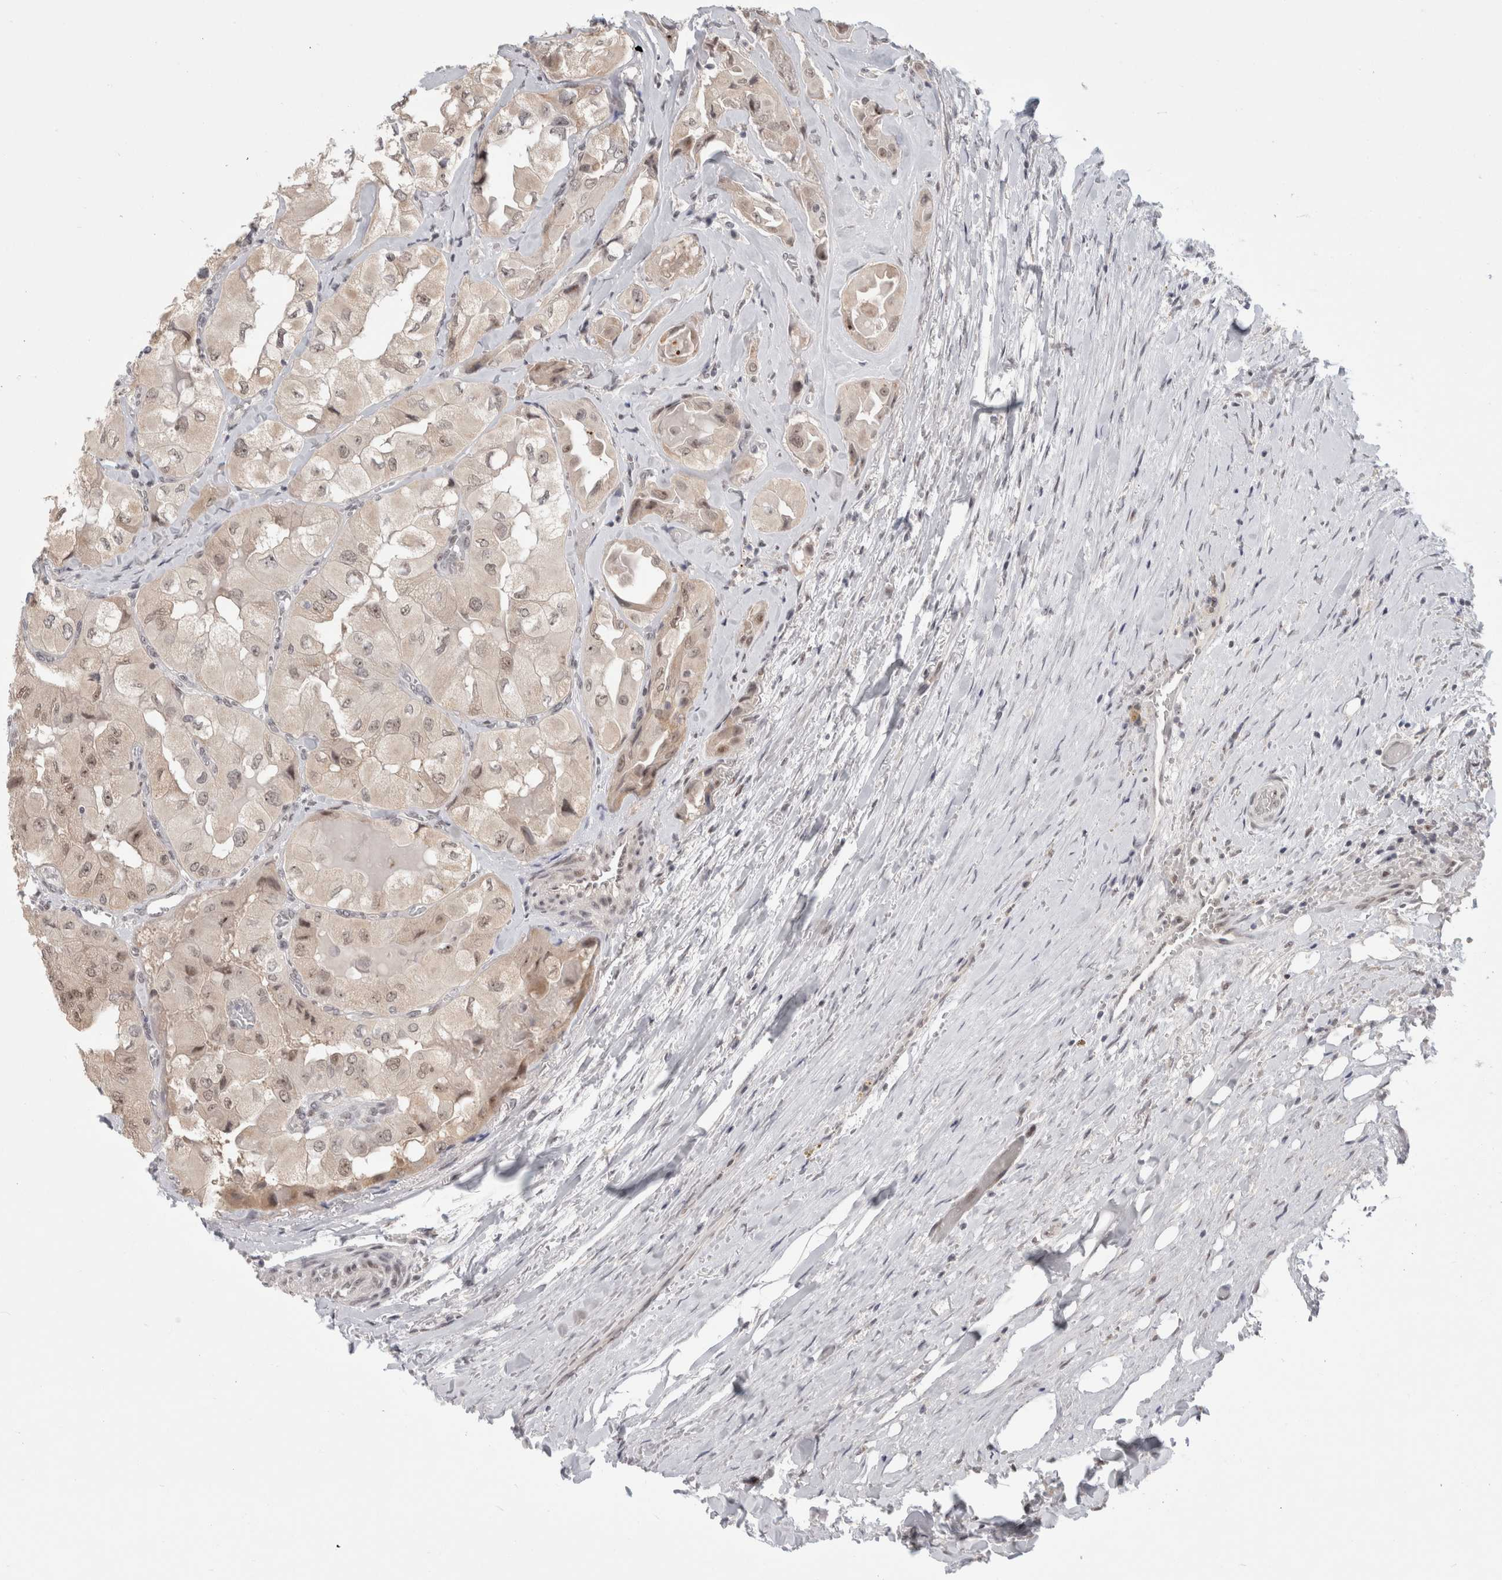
{"staining": {"intensity": "weak", "quantity": "<25%", "location": "cytoplasmic/membranous,nuclear"}, "tissue": "thyroid cancer", "cell_type": "Tumor cells", "image_type": "cancer", "snomed": [{"axis": "morphology", "description": "Papillary adenocarcinoma, NOS"}, {"axis": "topography", "description": "Thyroid gland"}], "caption": "Tumor cells show no significant protein staining in thyroid cancer (papillary adenocarcinoma). (Brightfield microscopy of DAB immunohistochemistry (IHC) at high magnification).", "gene": "SENP6", "patient": {"sex": "female", "age": 59}}